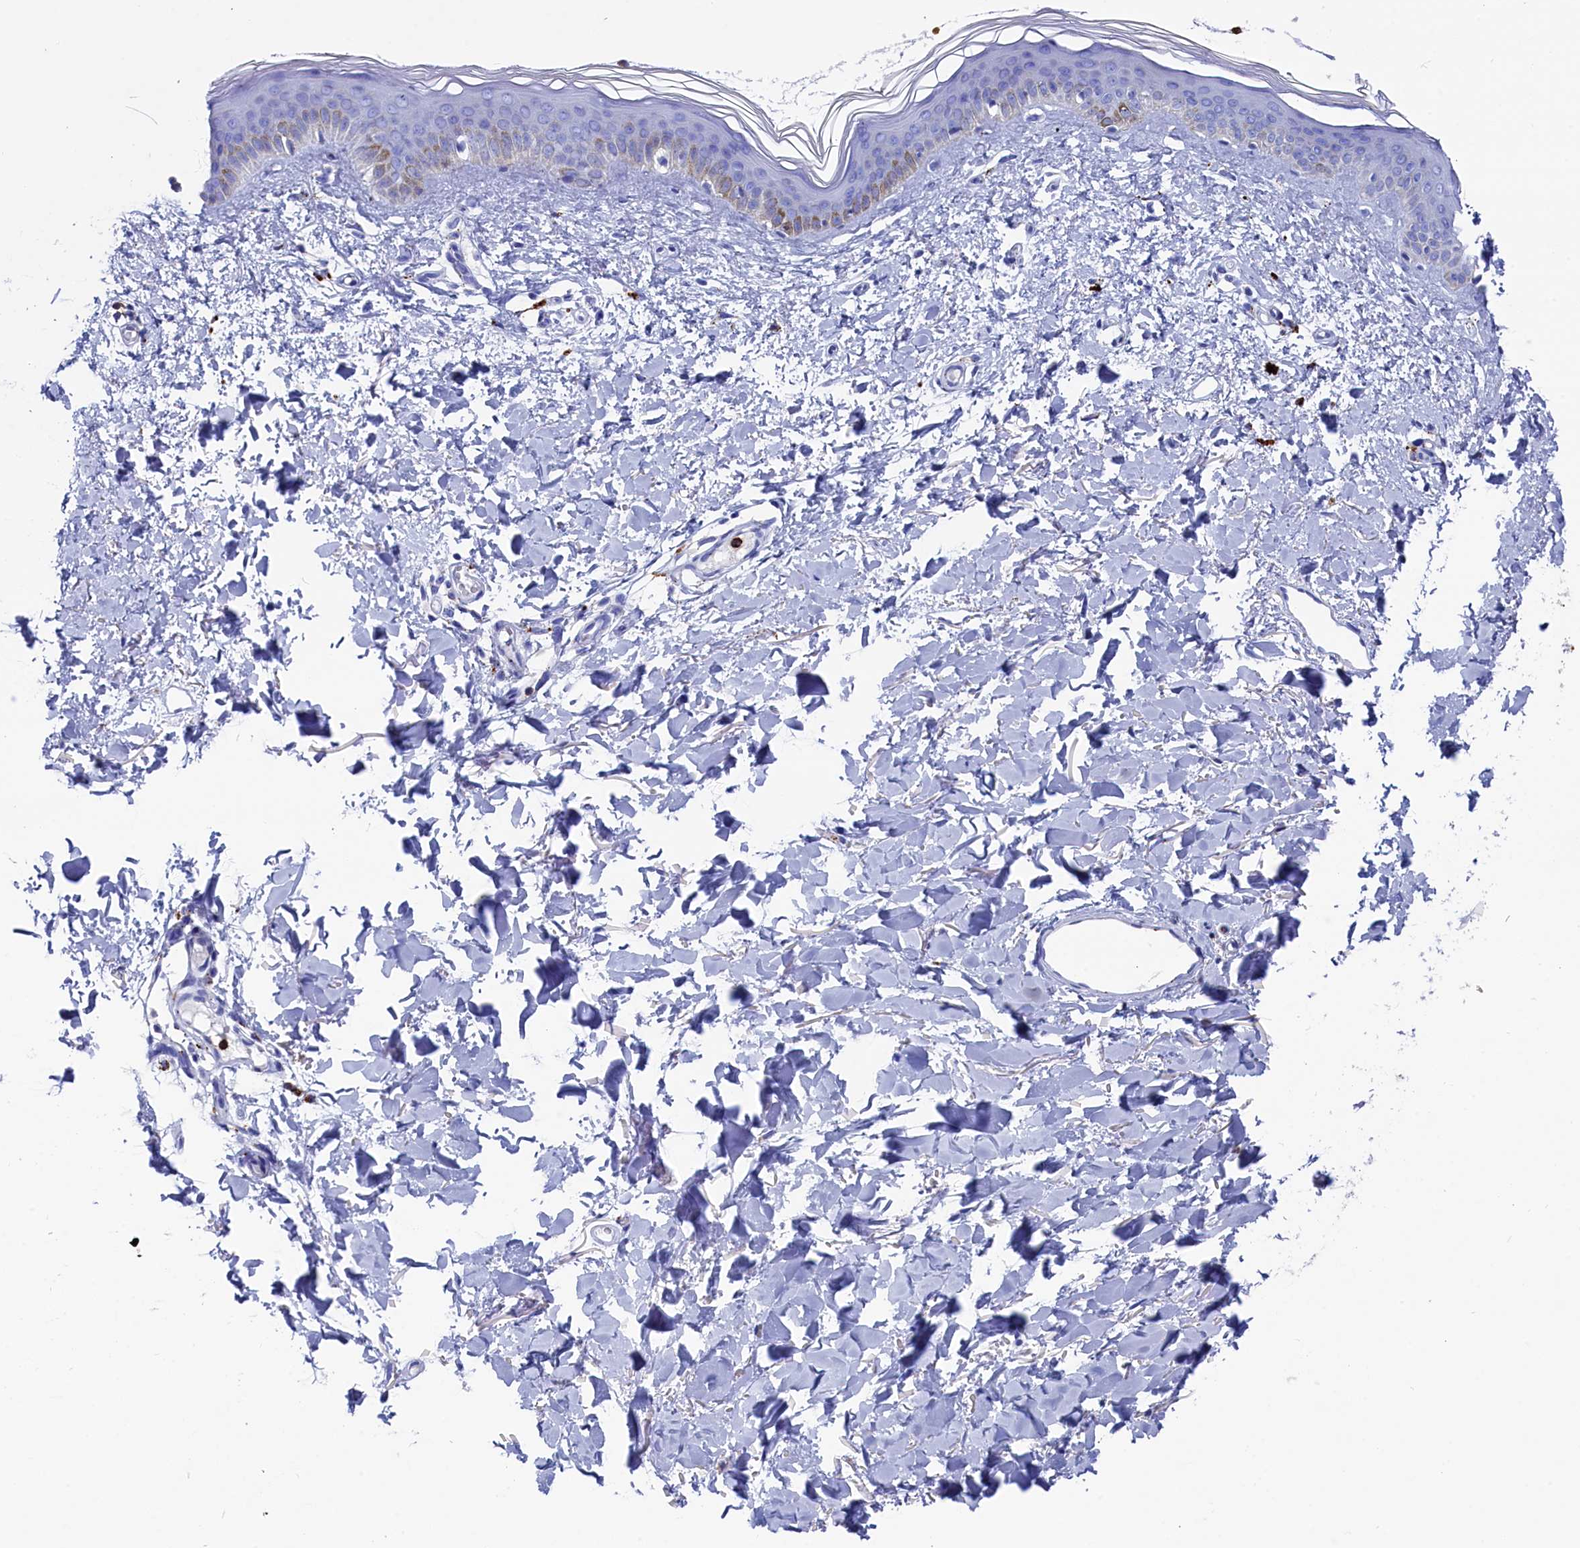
{"staining": {"intensity": "negative", "quantity": "none", "location": "none"}, "tissue": "skin", "cell_type": "Fibroblasts", "image_type": "normal", "snomed": [{"axis": "morphology", "description": "Normal tissue, NOS"}, {"axis": "topography", "description": "Skin"}], "caption": "Skin was stained to show a protein in brown. There is no significant positivity in fibroblasts. The staining is performed using DAB brown chromogen with nuclei counter-stained in using hematoxylin.", "gene": "PLAC8", "patient": {"sex": "female", "age": 58}}